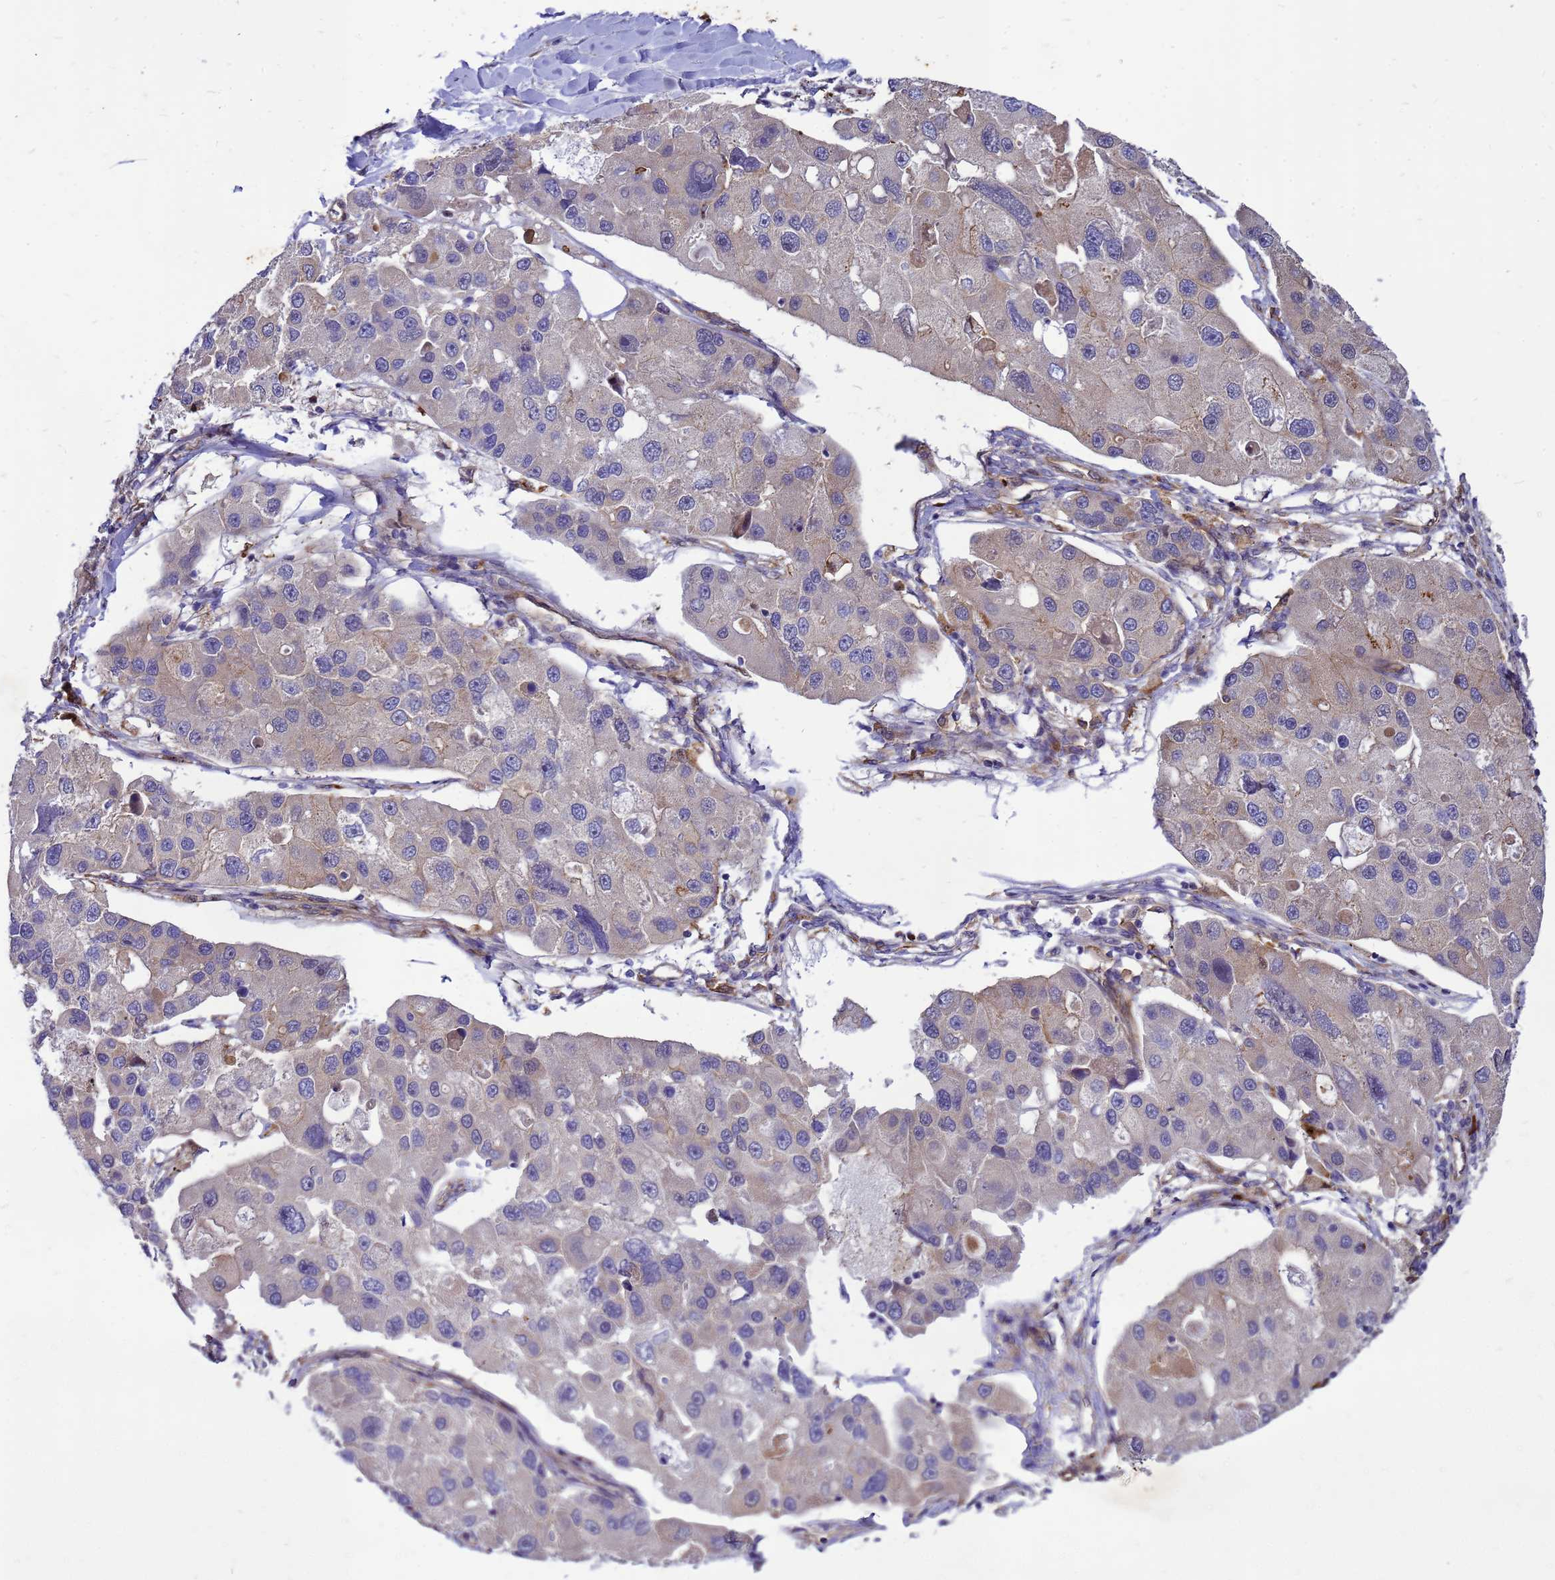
{"staining": {"intensity": "negative", "quantity": "none", "location": "none"}, "tissue": "lung cancer", "cell_type": "Tumor cells", "image_type": "cancer", "snomed": [{"axis": "morphology", "description": "Adenocarcinoma, NOS"}, {"axis": "topography", "description": "Lung"}], "caption": "High magnification brightfield microscopy of lung cancer (adenocarcinoma) stained with DAB (brown) and counterstained with hematoxylin (blue): tumor cells show no significant positivity. (Brightfield microscopy of DAB (3,3'-diaminobenzidine) immunohistochemistry (IHC) at high magnification).", "gene": "RNF215", "patient": {"sex": "female", "age": 54}}